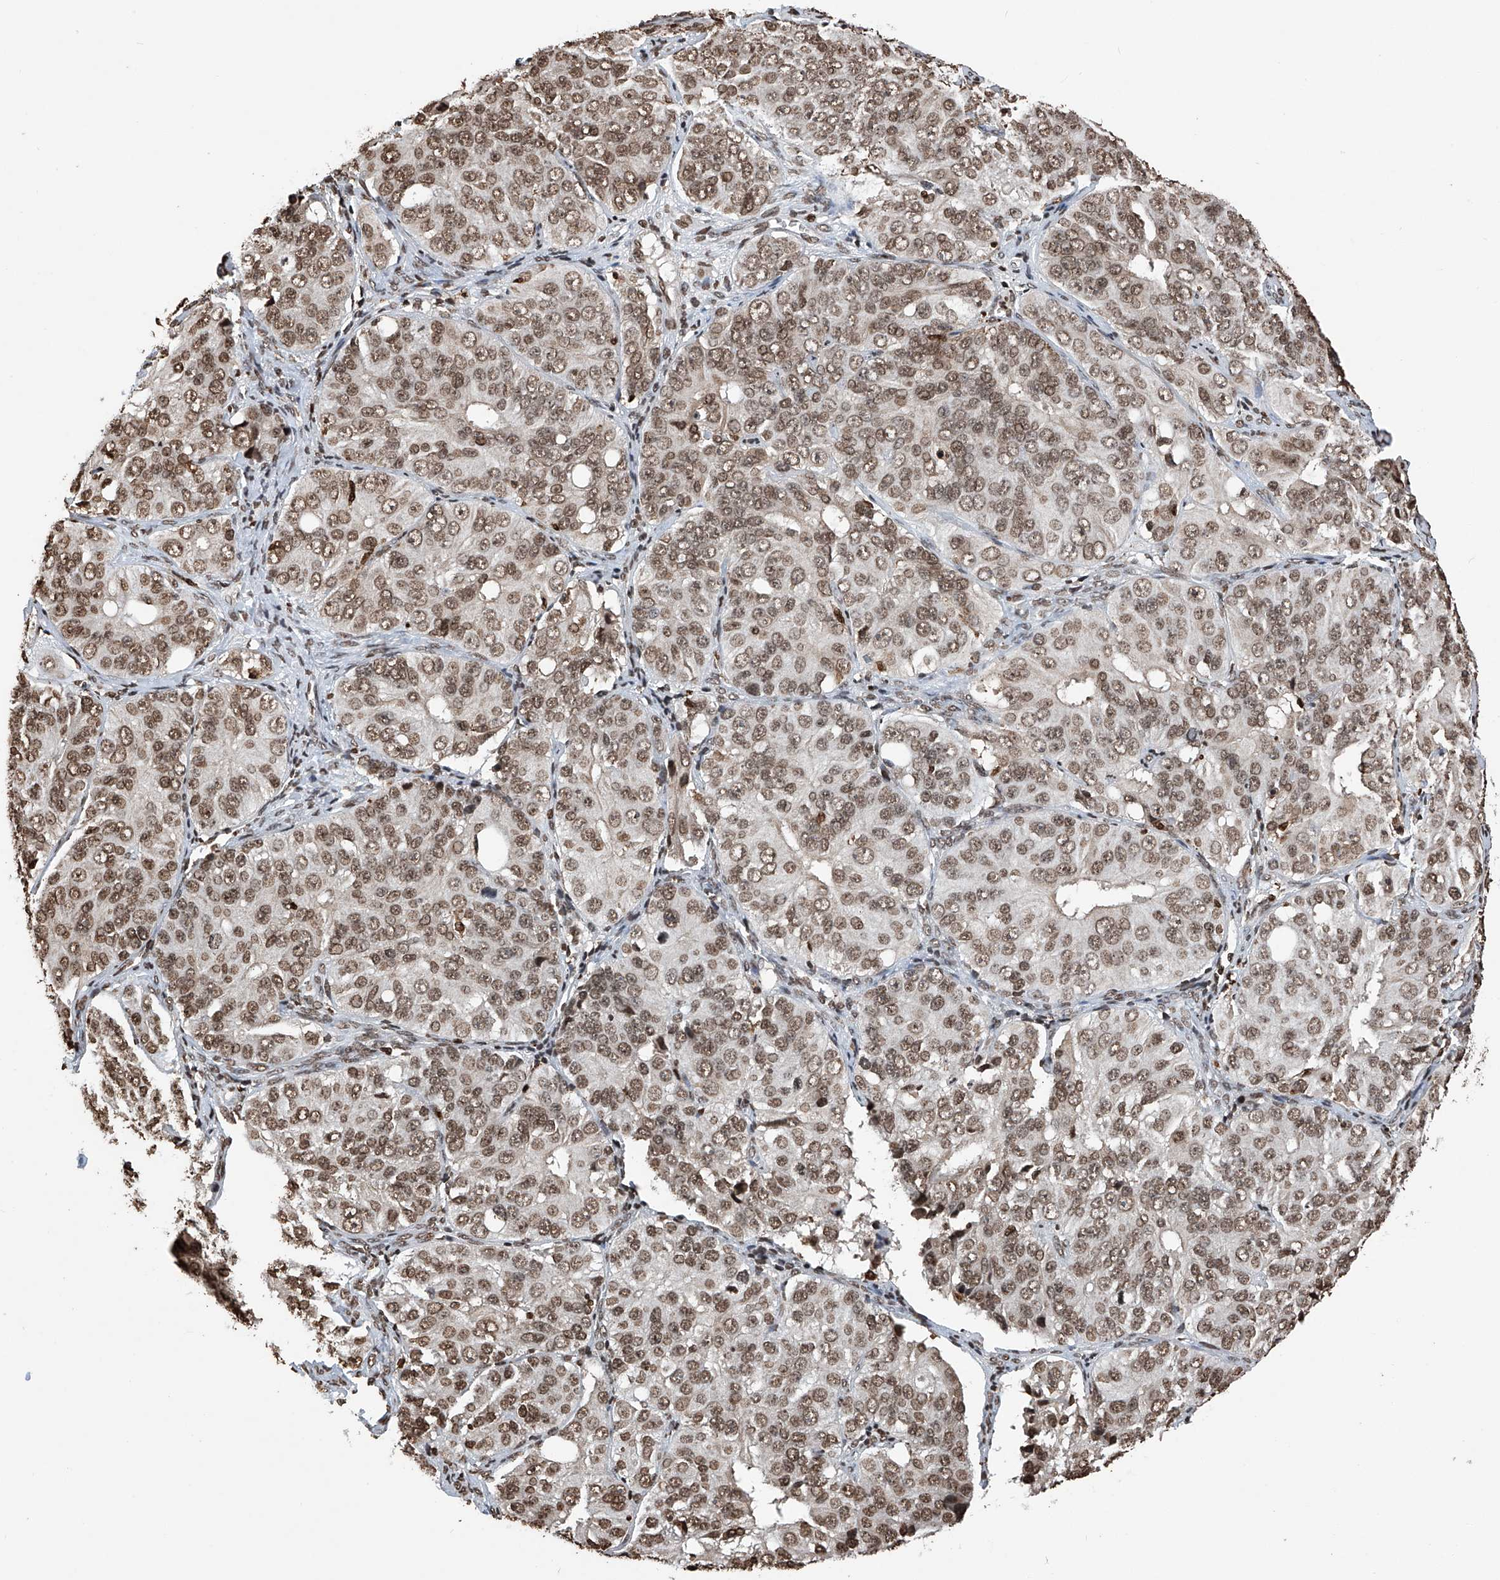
{"staining": {"intensity": "moderate", "quantity": ">75%", "location": "nuclear"}, "tissue": "ovarian cancer", "cell_type": "Tumor cells", "image_type": "cancer", "snomed": [{"axis": "morphology", "description": "Carcinoma, endometroid"}, {"axis": "topography", "description": "Ovary"}], "caption": "Immunohistochemical staining of ovarian cancer demonstrates medium levels of moderate nuclear positivity in about >75% of tumor cells.", "gene": "CFAP410", "patient": {"sex": "female", "age": 51}}